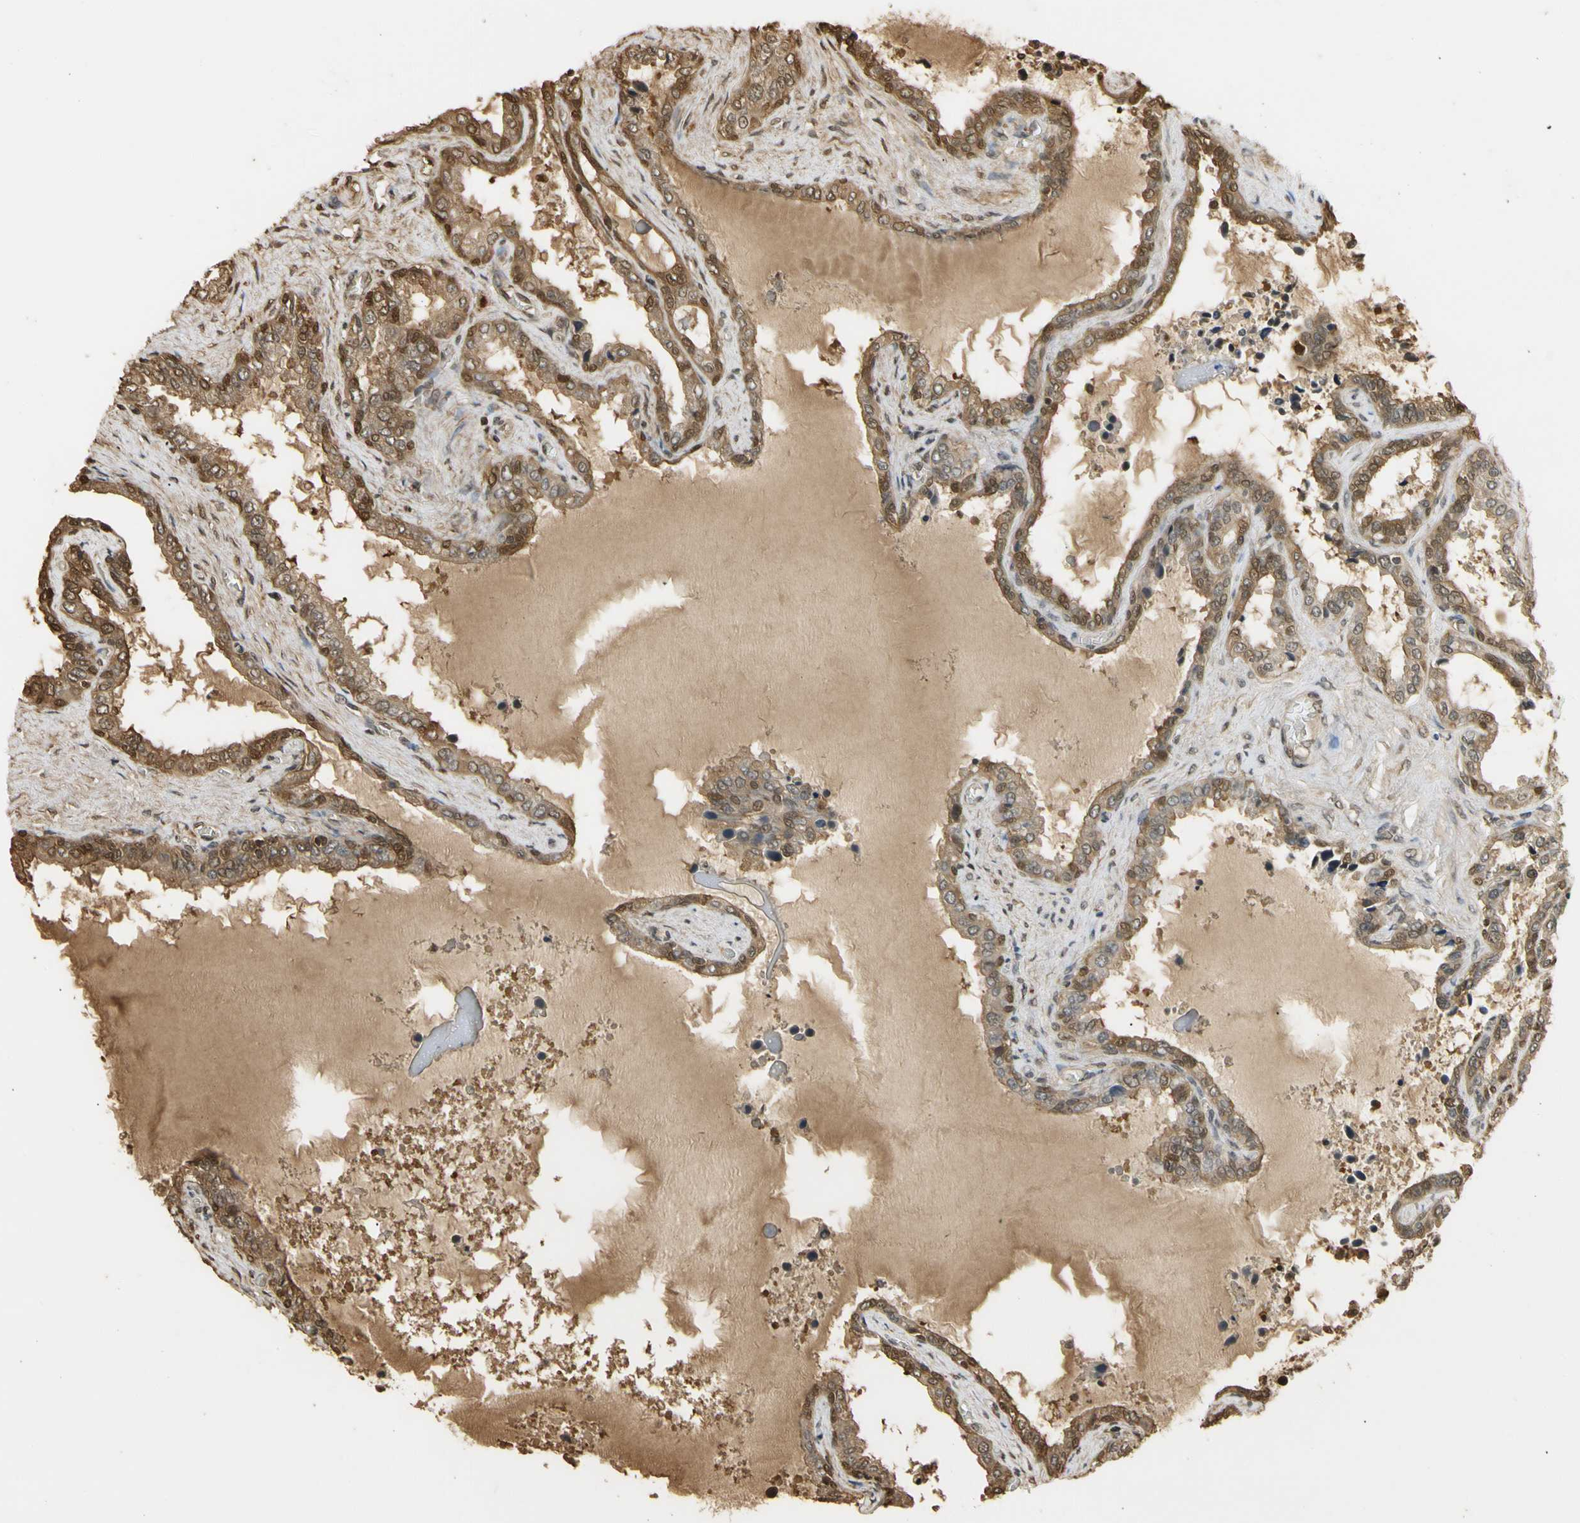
{"staining": {"intensity": "moderate", "quantity": ">75%", "location": "cytoplasmic/membranous,nuclear"}, "tissue": "seminal vesicle", "cell_type": "Glandular cells", "image_type": "normal", "snomed": [{"axis": "morphology", "description": "Normal tissue, NOS"}, {"axis": "topography", "description": "Seminal veicle"}], "caption": "Immunohistochemistry staining of unremarkable seminal vesicle, which shows medium levels of moderate cytoplasmic/membranous,nuclear positivity in approximately >75% of glandular cells indicating moderate cytoplasmic/membranous,nuclear protein positivity. The staining was performed using DAB (3,3'-diaminobenzidine) (brown) for protein detection and nuclei were counterstained in hematoxylin (blue).", "gene": "SOD1", "patient": {"sex": "male", "age": 46}}